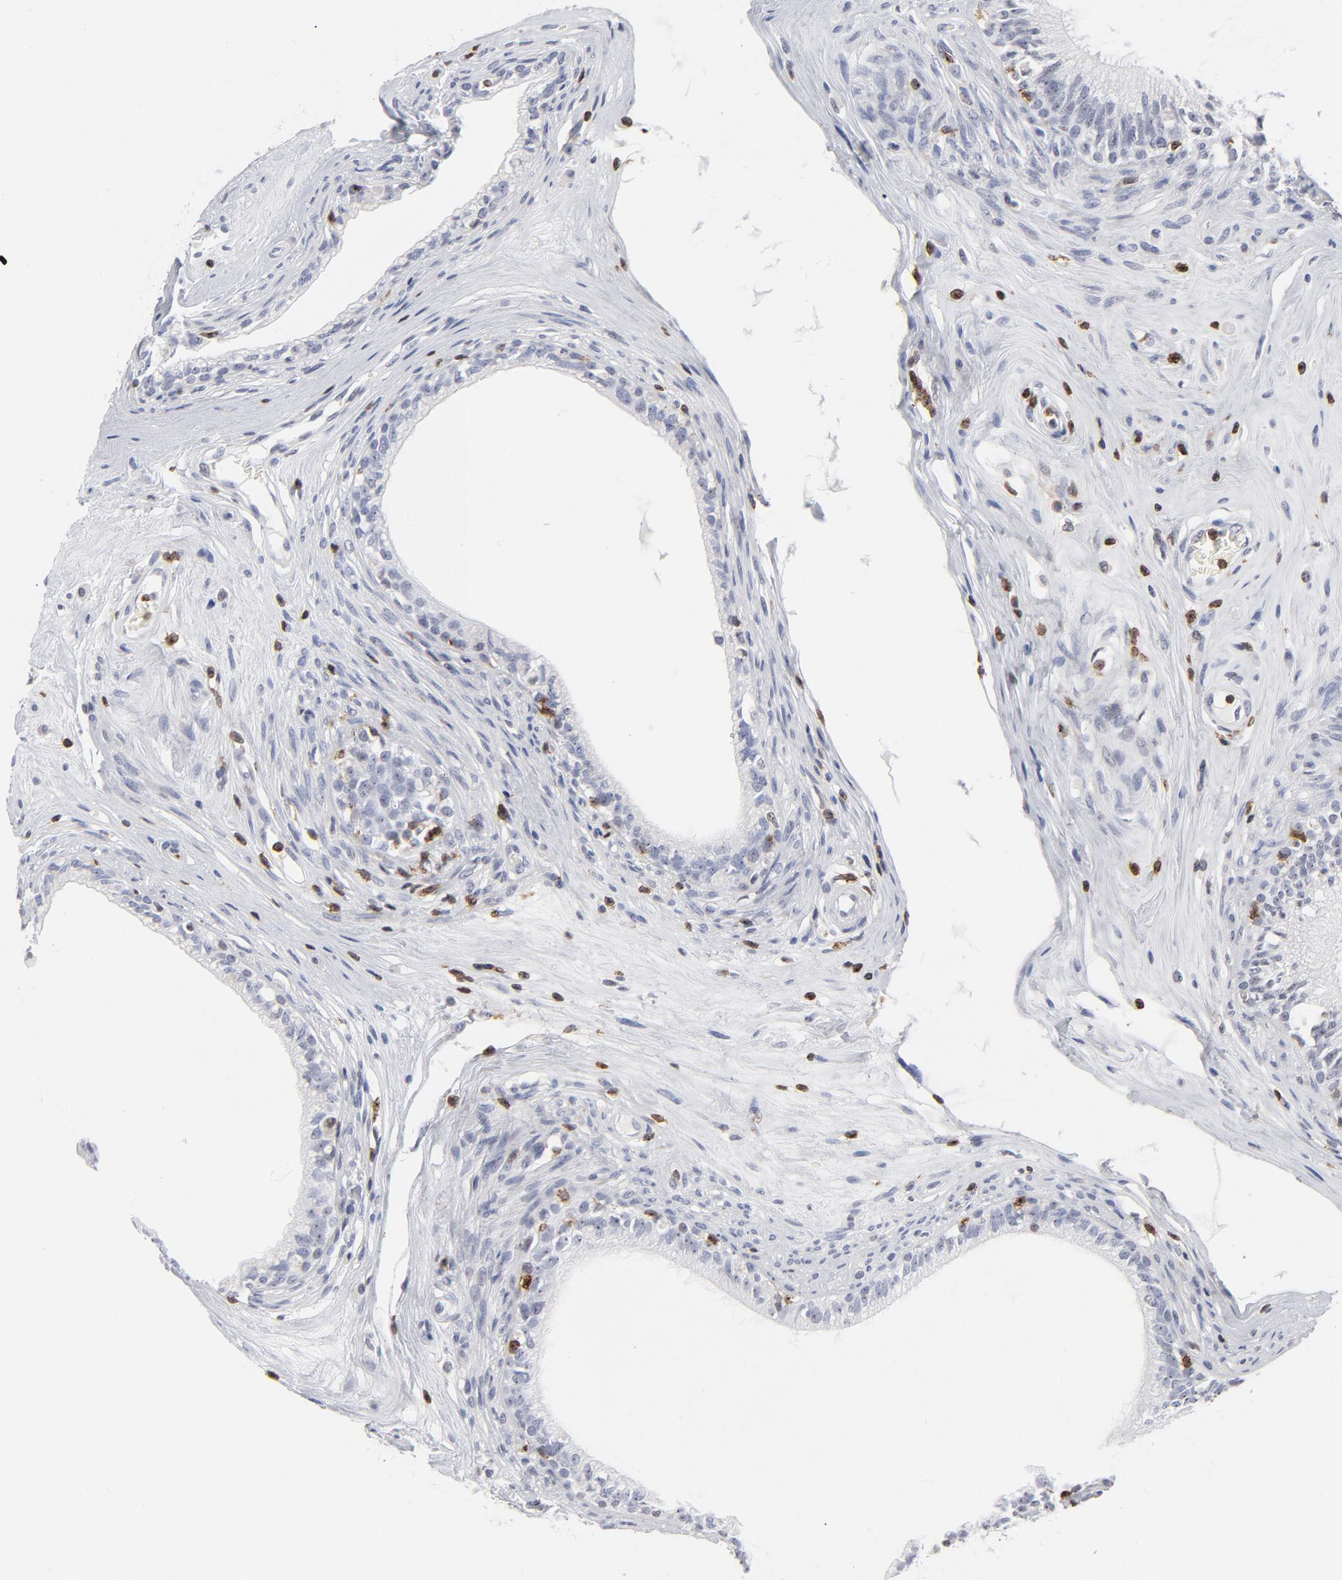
{"staining": {"intensity": "negative", "quantity": "none", "location": "none"}, "tissue": "epididymis", "cell_type": "Glandular cells", "image_type": "normal", "snomed": [{"axis": "morphology", "description": "Normal tissue, NOS"}, {"axis": "morphology", "description": "Inflammation, NOS"}, {"axis": "topography", "description": "Epididymis"}], "caption": "Glandular cells are negative for brown protein staining in unremarkable epididymis. (Immunohistochemistry (ihc), brightfield microscopy, high magnification).", "gene": "CD2", "patient": {"sex": "male", "age": 84}}